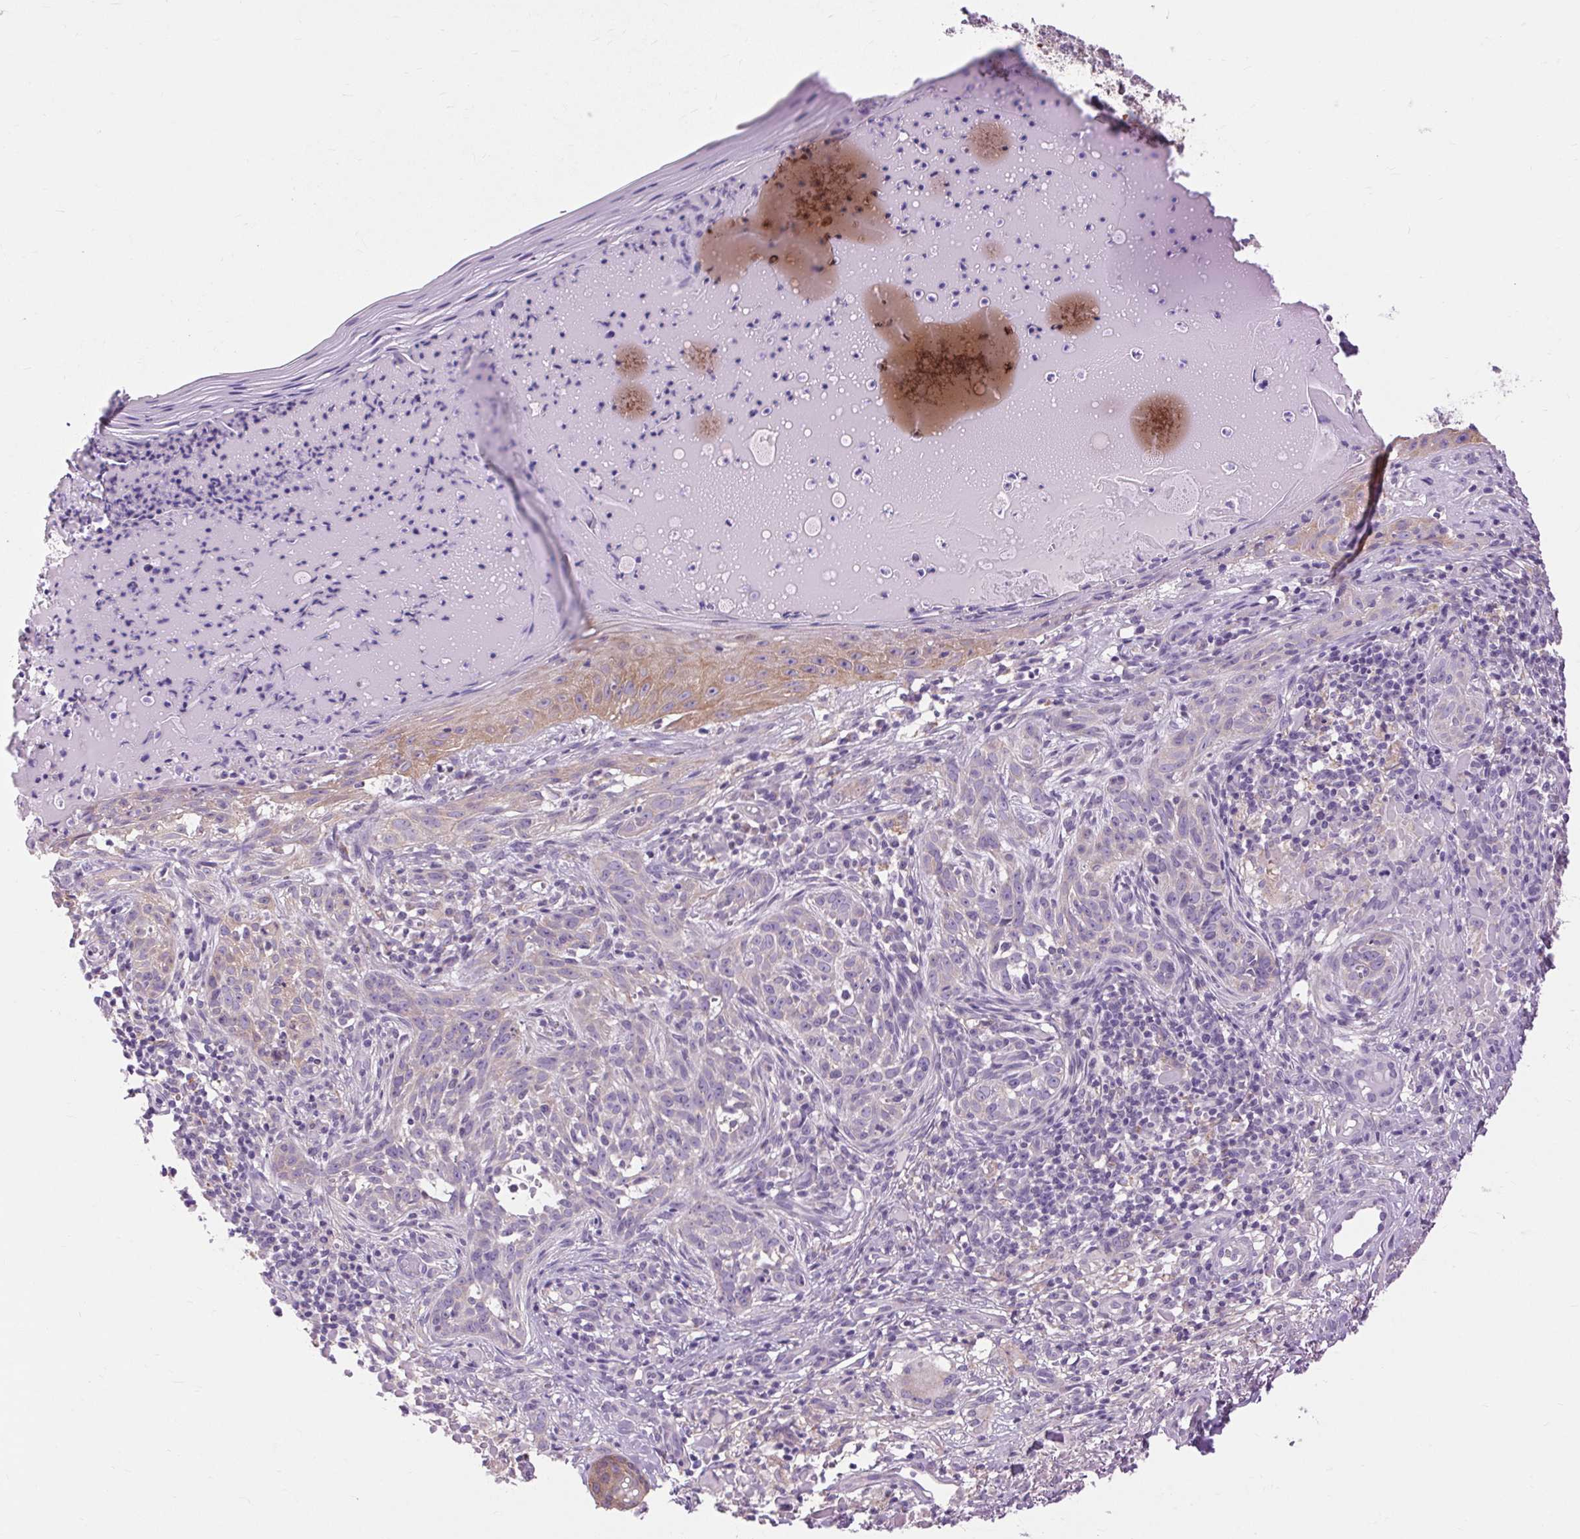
{"staining": {"intensity": "negative", "quantity": "none", "location": "none"}, "tissue": "skin cancer", "cell_type": "Tumor cells", "image_type": "cancer", "snomed": [{"axis": "morphology", "description": "Basal cell carcinoma"}, {"axis": "topography", "description": "Skin"}], "caption": "Immunohistochemistry micrograph of human skin cancer (basal cell carcinoma) stained for a protein (brown), which shows no staining in tumor cells. Nuclei are stained in blue.", "gene": "SOWAHC", "patient": {"sex": "male", "age": 88}}